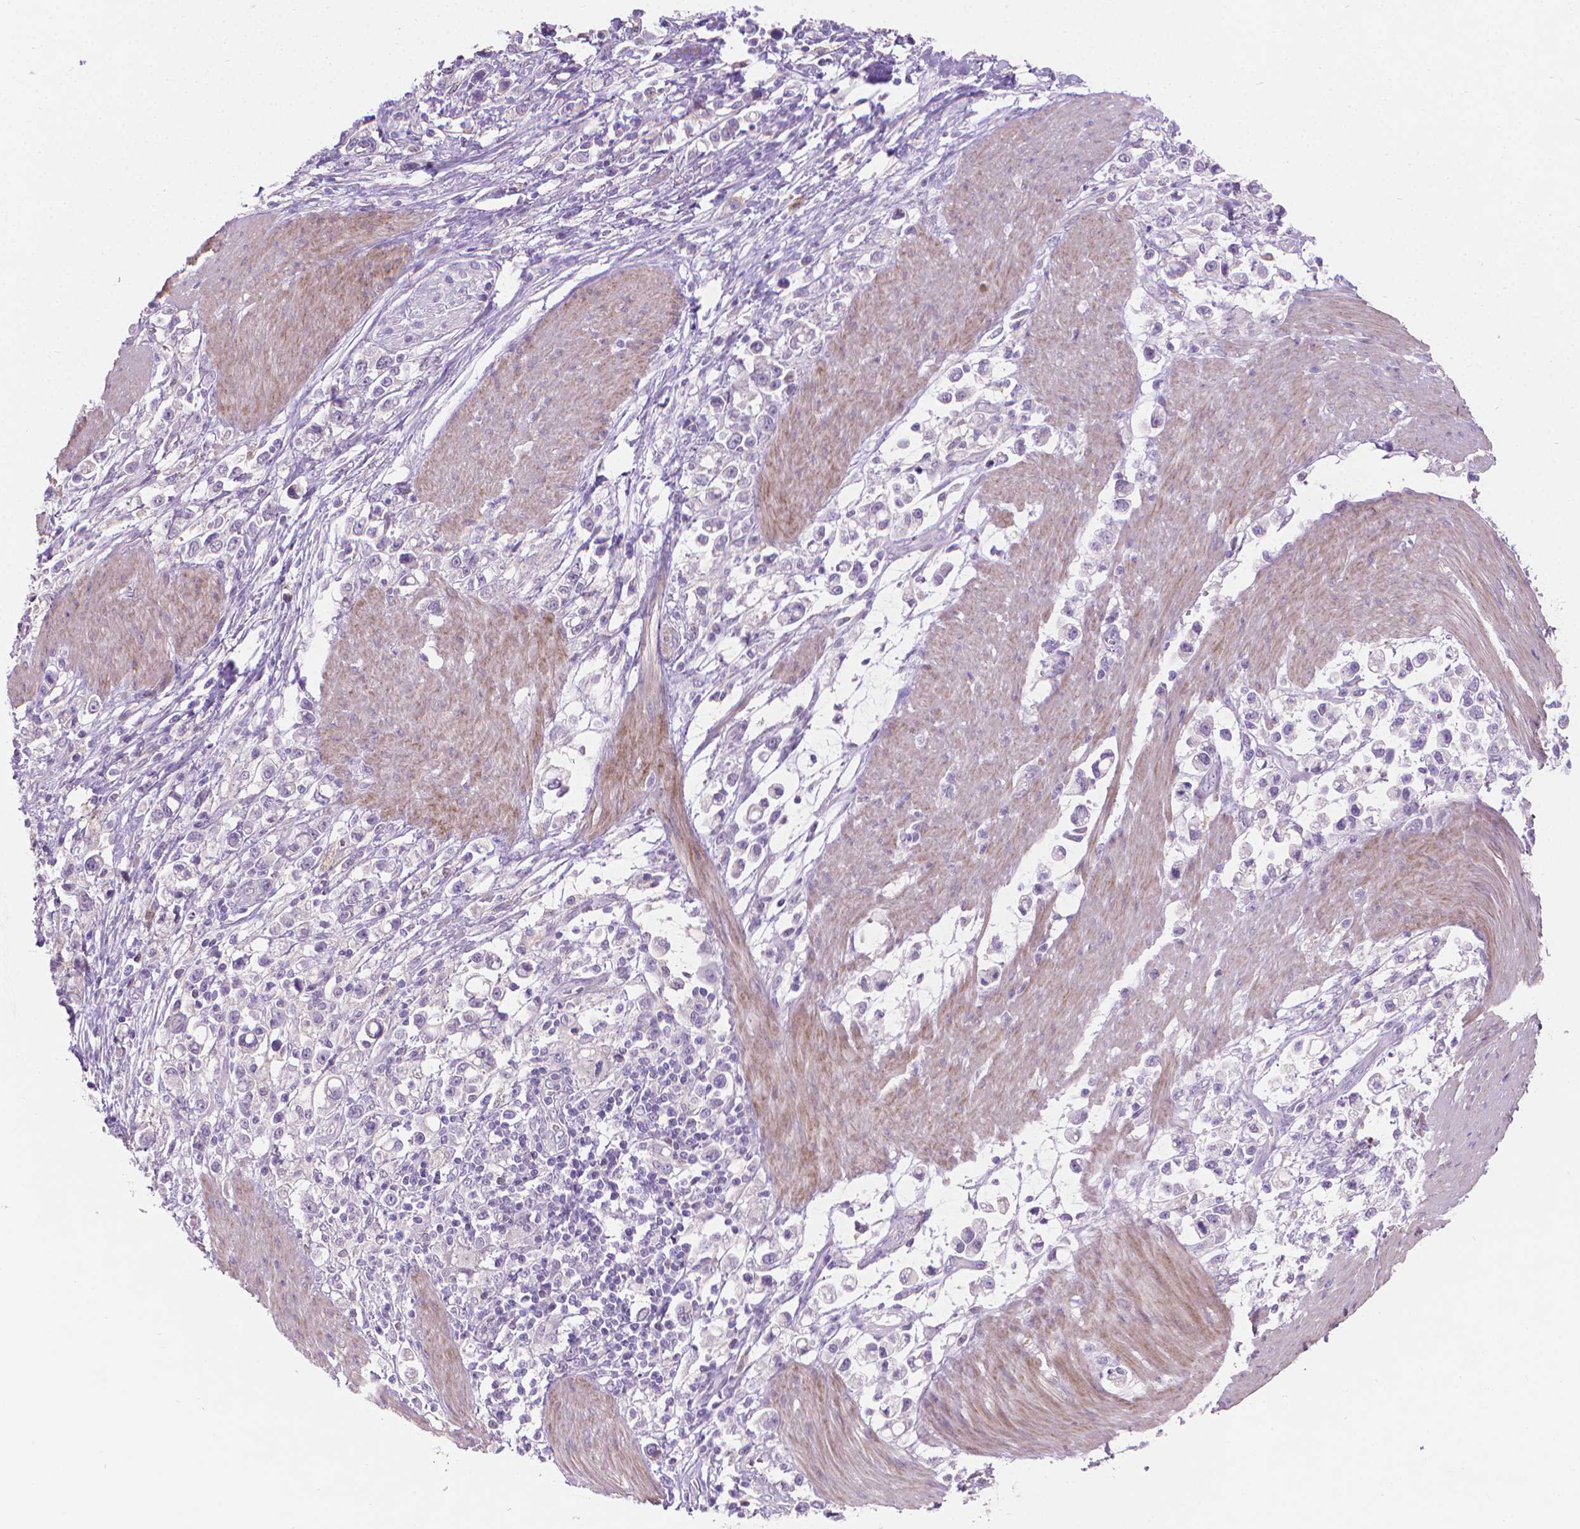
{"staining": {"intensity": "negative", "quantity": "none", "location": "none"}, "tissue": "stomach cancer", "cell_type": "Tumor cells", "image_type": "cancer", "snomed": [{"axis": "morphology", "description": "Adenocarcinoma, NOS"}, {"axis": "topography", "description": "Stomach"}], "caption": "Adenocarcinoma (stomach) was stained to show a protein in brown. There is no significant positivity in tumor cells.", "gene": "GSDMA", "patient": {"sex": "male", "age": 63}}